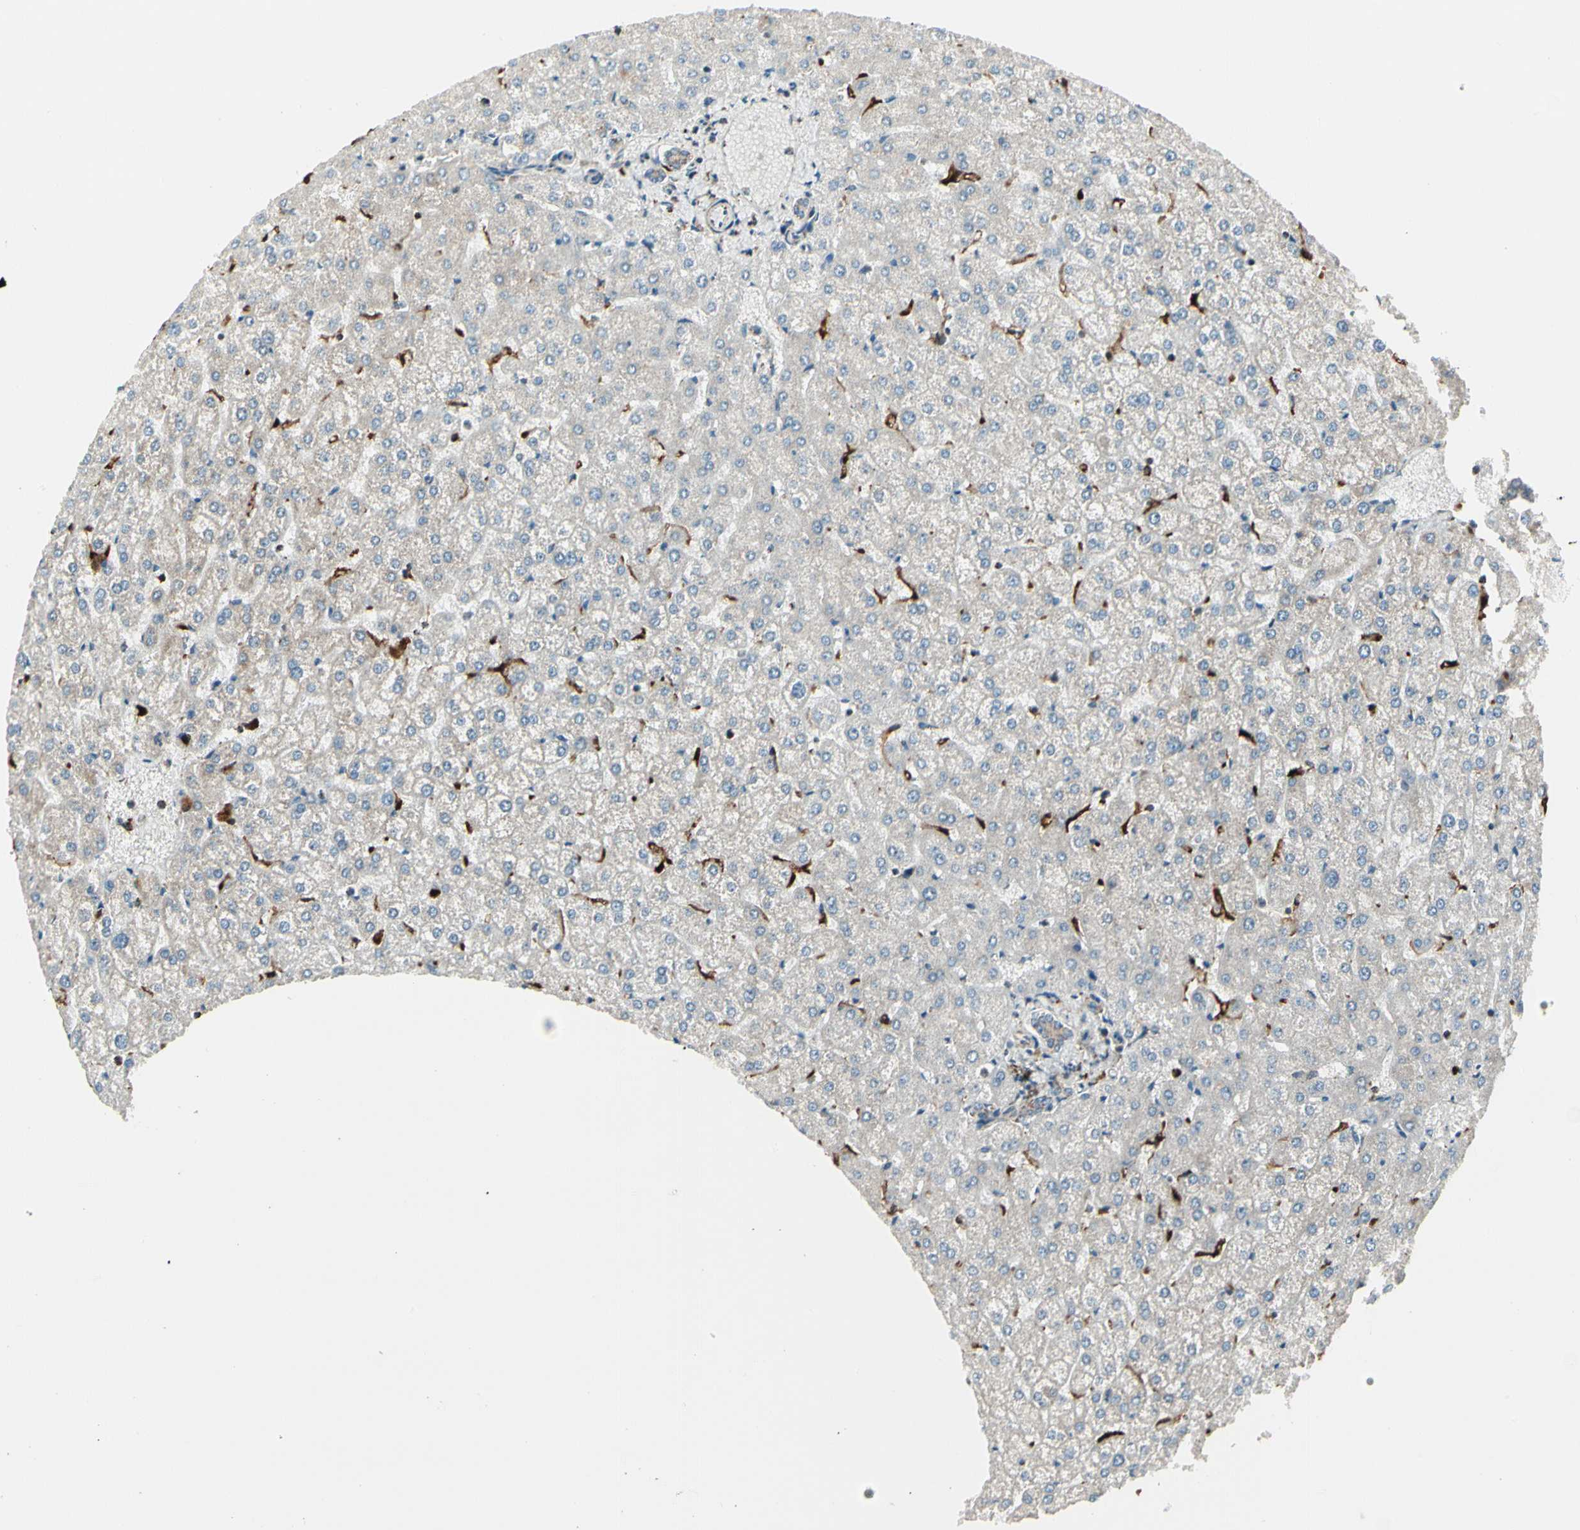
{"staining": {"intensity": "weak", "quantity": "25%-75%", "location": "cytoplasmic/membranous"}, "tissue": "liver", "cell_type": "Cholangiocytes", "image_type": "normal", "snomed": [{"axis": "morphology", "description": "Normal tissue, NOS"}, {"axis": "topography", "description": "Liver"}], "caption": "DAB (3,3'-diaminobenzidine) immunohistochemical staining of normal liver displays weak cytoplasmic/membranous protein positivity in approximately 25%-75% of cholangiocytes.", "gene": "ME2", "patient": {"sex": "female", "age": 32}}